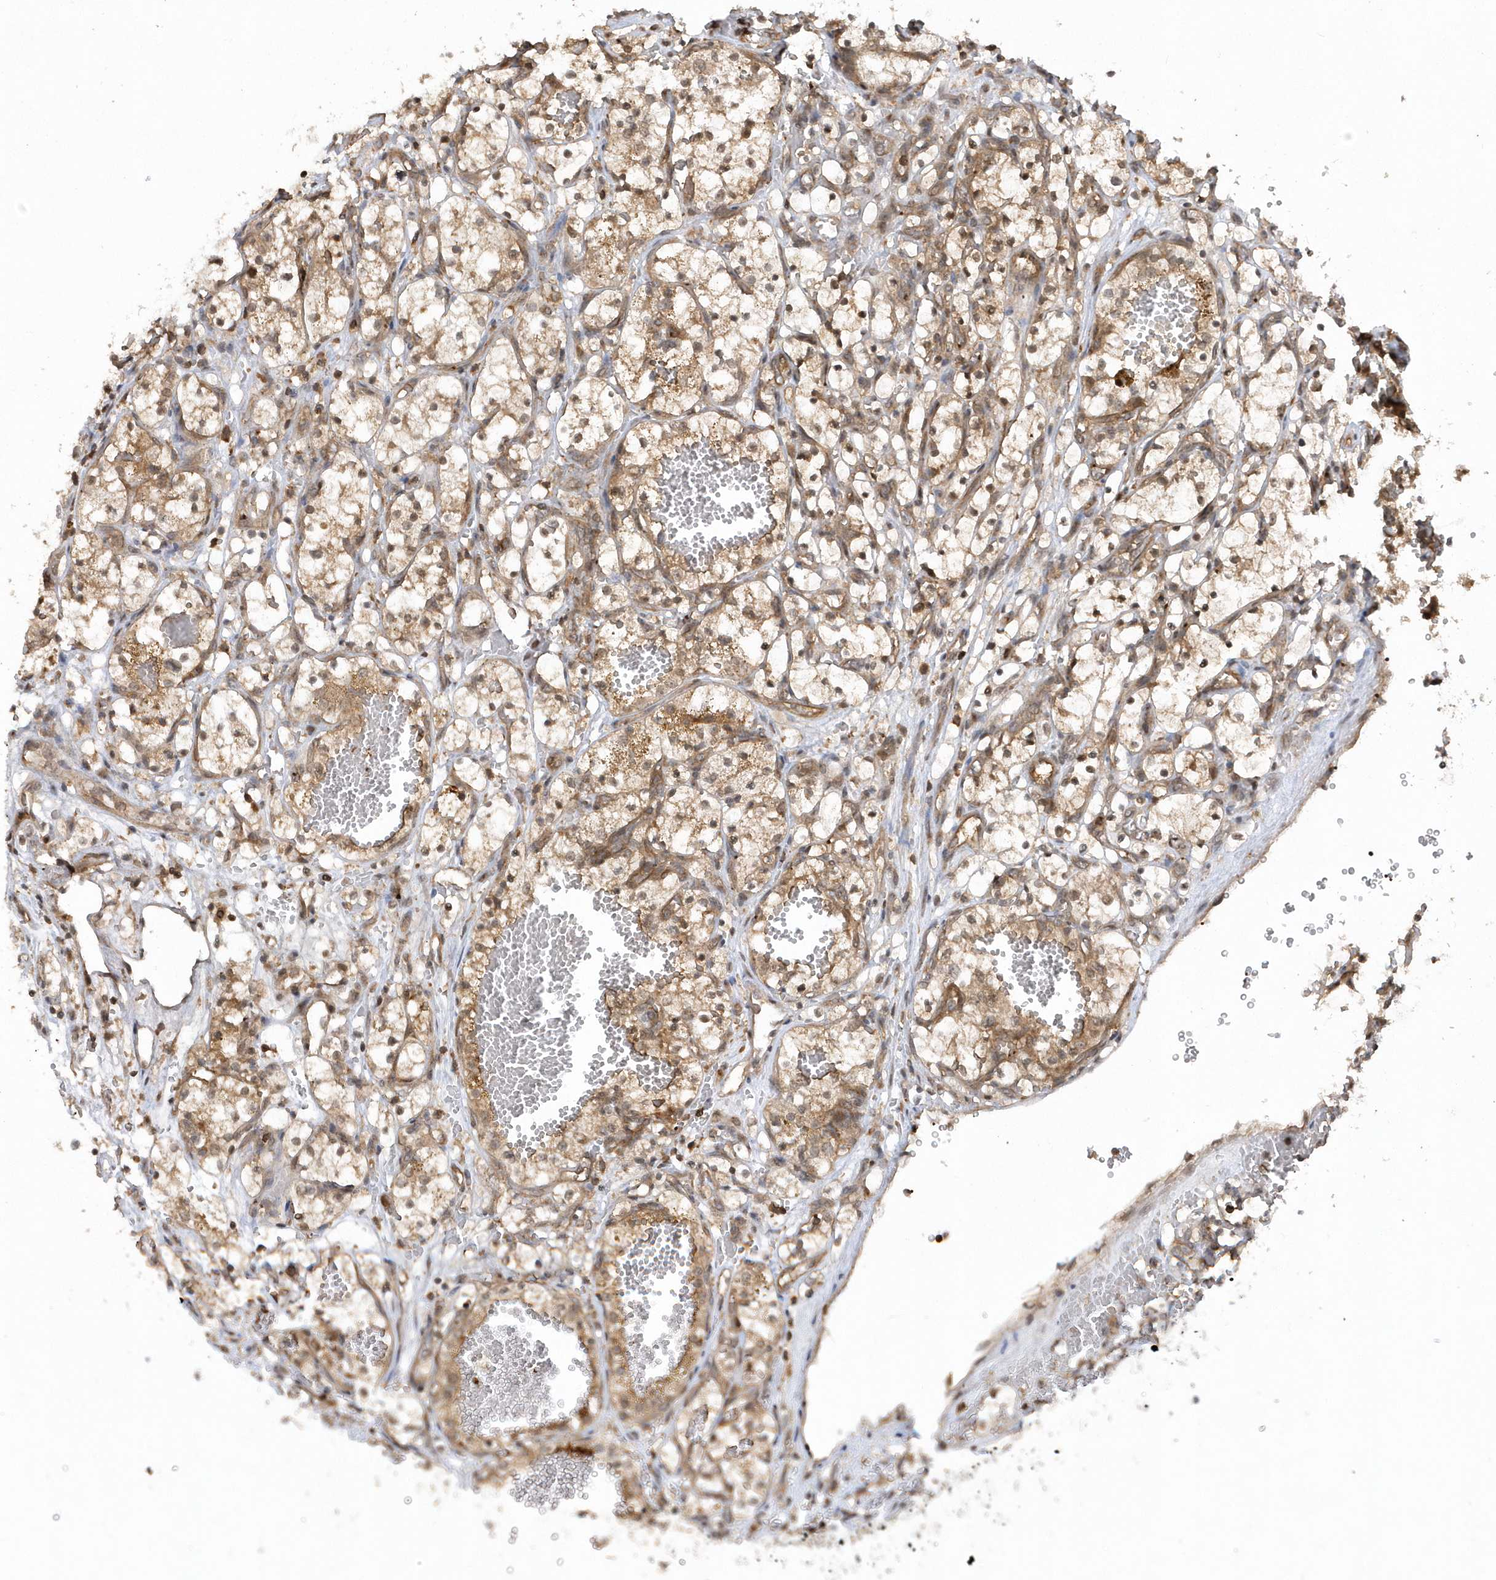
{"staining": {"intensity": "moderate", "quantity": ">75%", "location": "cytoplasmic/membranous,nuclear"}, "tissue": "renal cancer", "cell_type": "Tumor cells", "image_type": "cancer", "snomed": [{"axis": "morphology", "description": "Adenocarcinoma, NOS"}, {"axis": "topography", "description": "Kidney"}], "caption": "Tumor cells display moderate cytoplasmic/membranous and nuclear expression in approximately >75% of cells in renal adenocarcinoma. Immunohistochemistry (ihc) stains the protein of interest in brown and the nuclei are stained blue.", "gene": "ACYP1", "patient": {"sex": "female", "age": 69}}